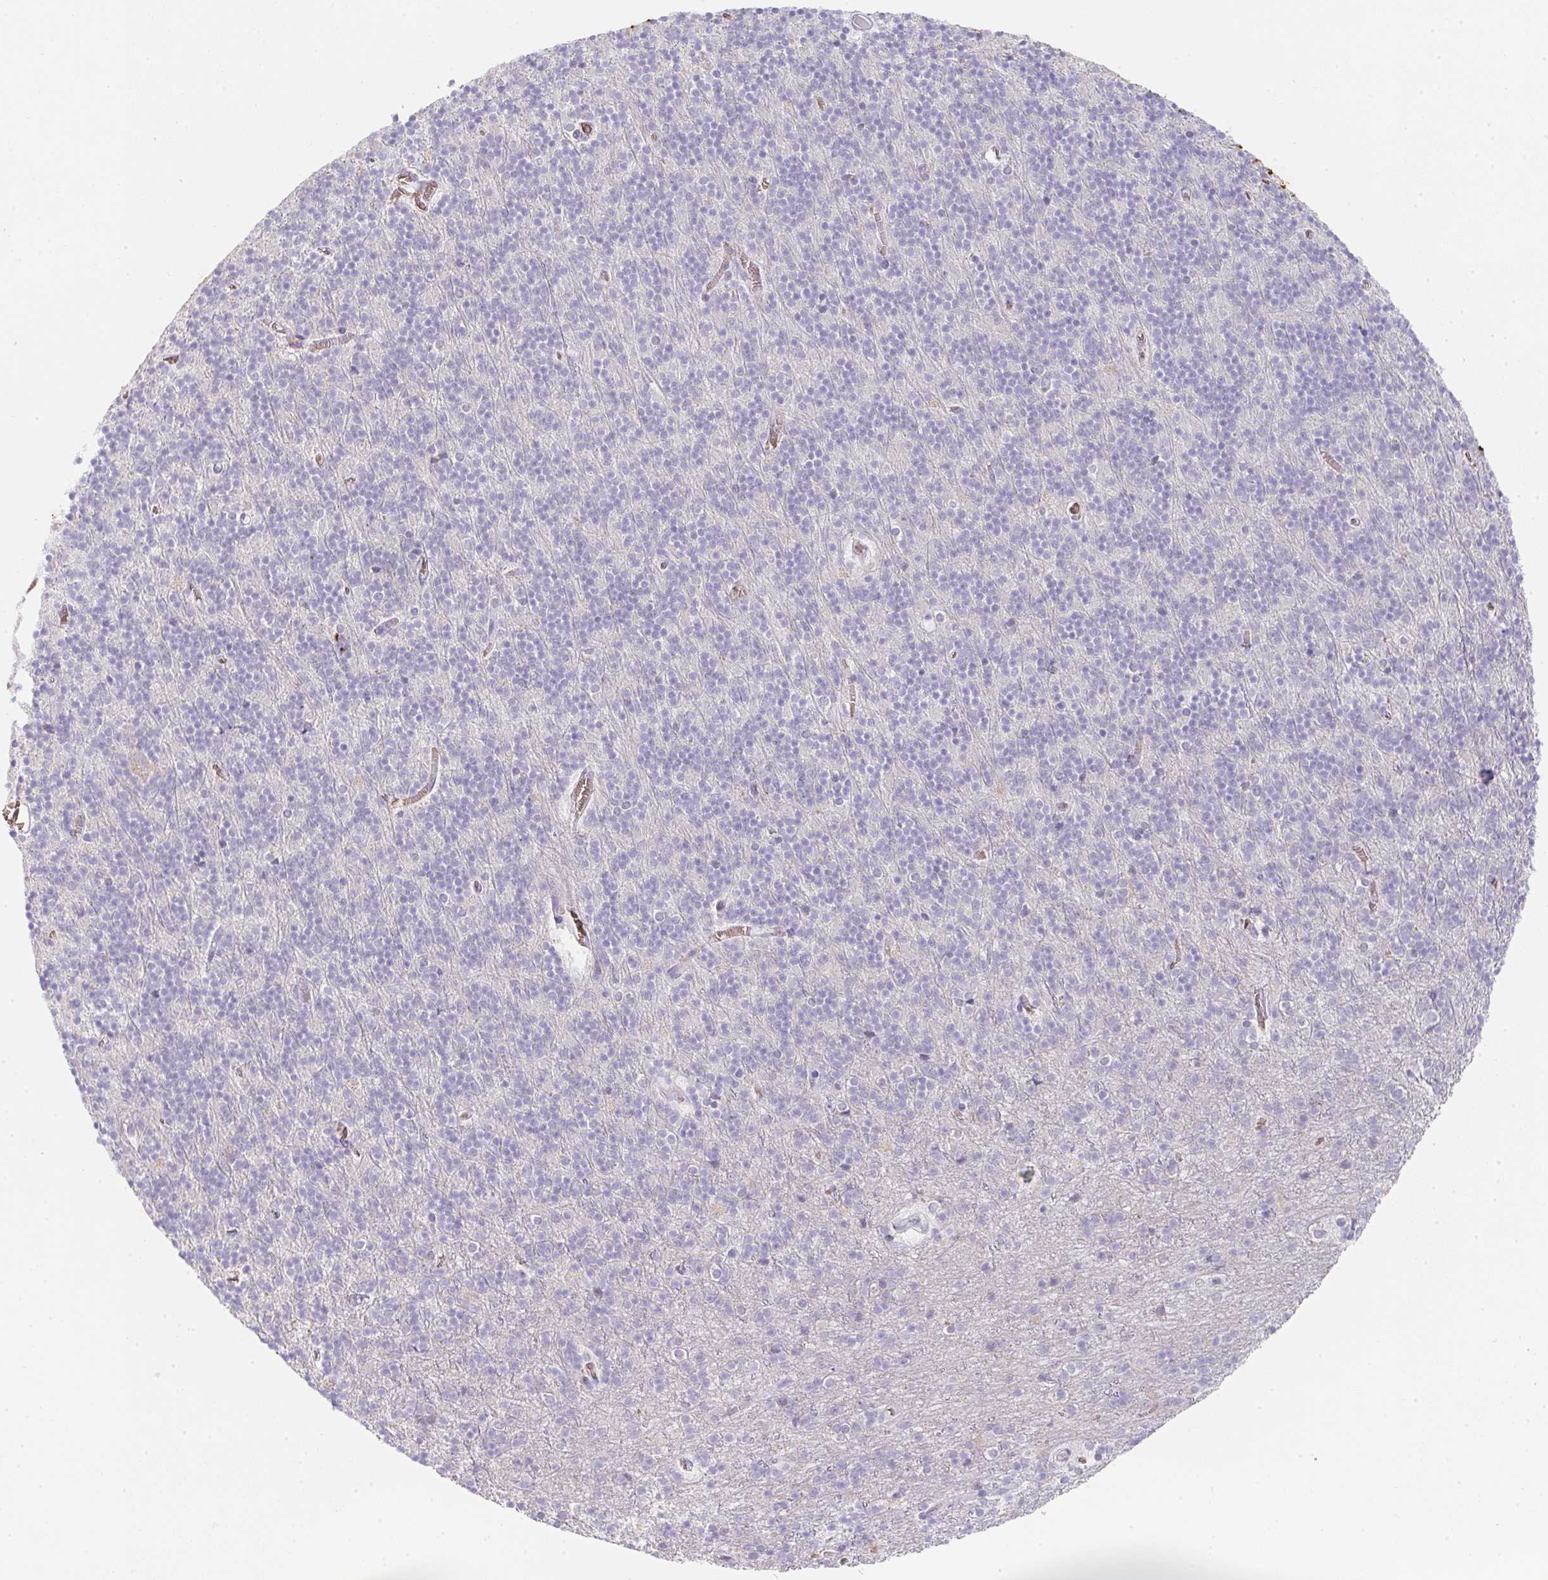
{"staining": {"intensity": "negative", "quantity": "none", "location": "none"}, "tissue": "cerebellum", "cell_type": "Cells in granular layer", "image_type": "normal", "snomed": [{"axis": "morphology", "description": "Normal tissue, NOS"}, {"axis": "topography", "description": "Cerebellum"}], "caption": "High magnification brightfield microscopy of benign cerebellum stained with DAB (3,3'-diaminobenzidine) (brown) and counterstained with hematoxylin (blue): cells in granular layer show no significant expression. (DAB IHC with hematoxylin counter stain).", "gene": "DCD", "patient": {"sex": "male", "age": 70}}